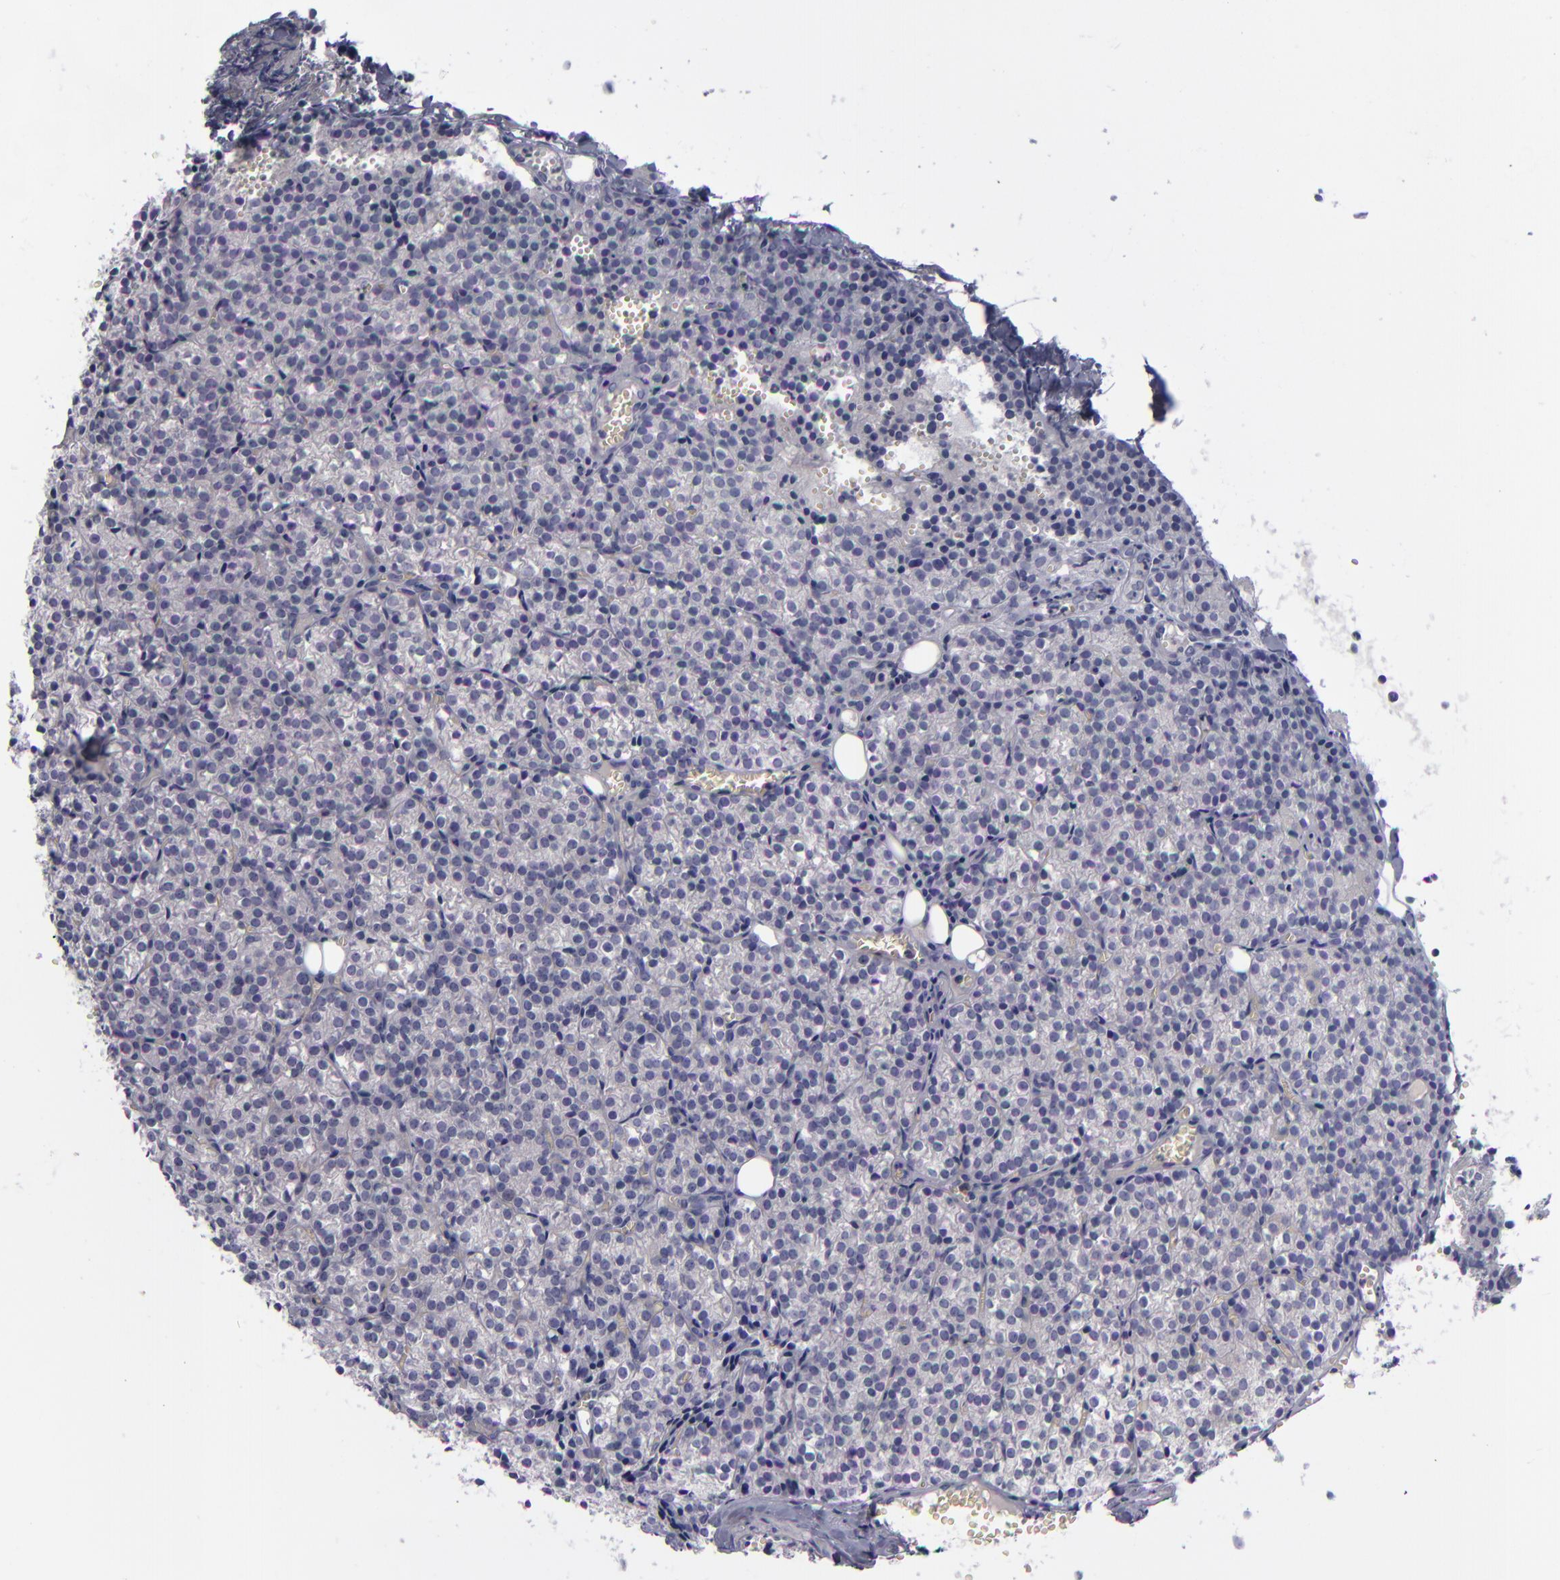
{"staining": {"intensity": "negative", "quantity": "none", "location": "none"}, "tissue": "parathyroid gland", "cell_type": "Glandular cells", "image_type": "normal", "snomed": [{"axis": "morphology", "description": "Normal tissue, NOS"}, {"axis": "topography", "description": "Parathyroid gland"}], "caption": "Parathyroid gland stained for a protein using immunohistochemistry (IHC) reveals no positivity glandular cells.", "gene": "AURKA", "patient": {"sex": "female", "age": 17}}